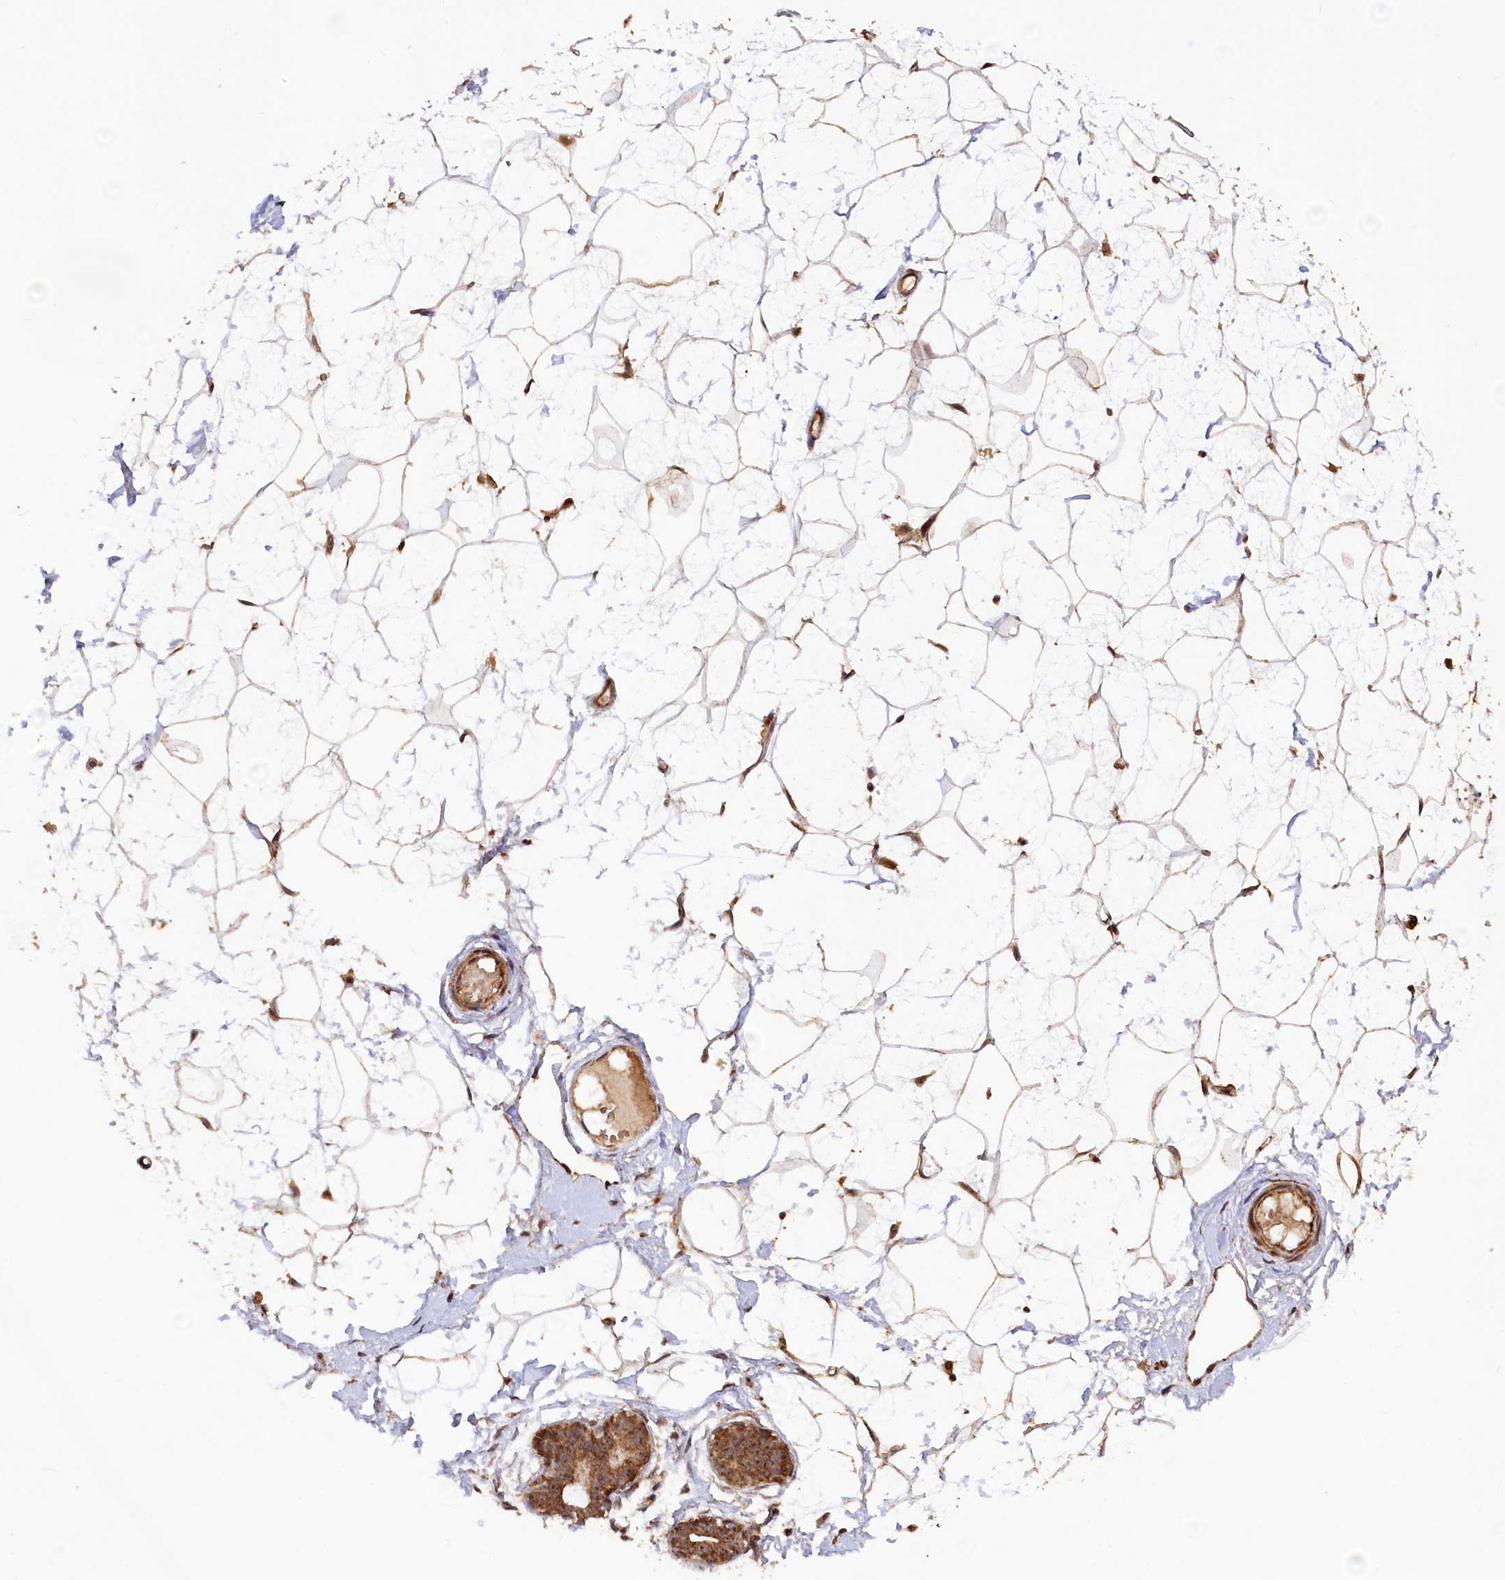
{"staining": {"intensity": "moderate", "quantity": ">75%", "location": "cytoplasmic/membranous"}, "tissue": "breast", "cell_type": "Adipocytes", "image_type": "normal", "snomed": [{"axis": "morphology", "description": "Normal tissue, NOS"}, {"axis": "morphology", "description": "Adenoma, NOS"}, {"axis": "topography", "description": "Breast"}], "caption": "Immunohistochemical staining of benign human breast displays >75% levels of moderate cytoplasmic/membranous protein positivity in approximately >75% of adipocytes.", "gene": "SHPRH", "patient": {"sex": "female", "age": 23}}